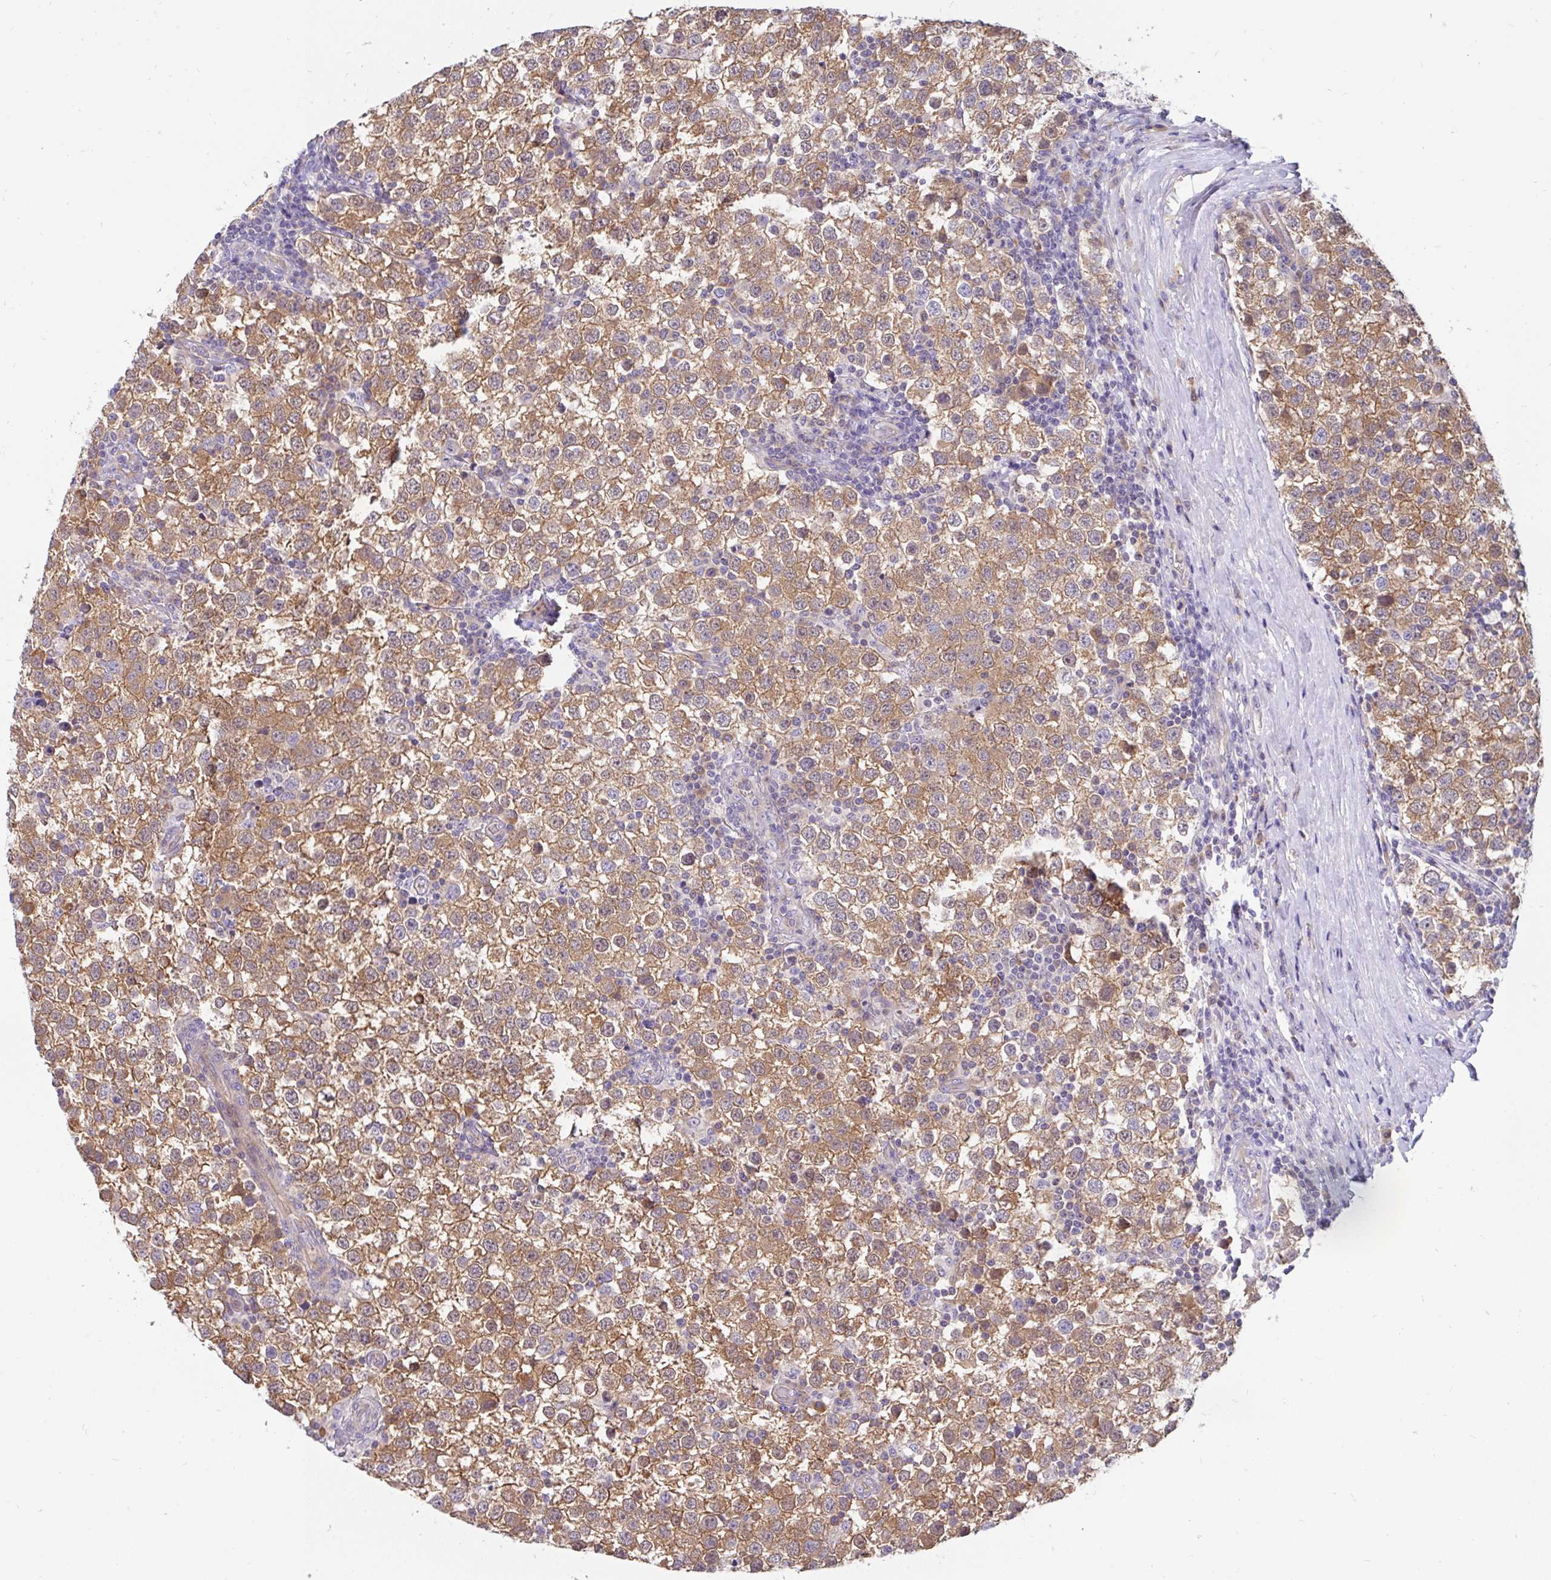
{"staining": {"intensity": "moderate", "quantity": ">75%", "location": "cytoplasmic/membranous"}, "tissue": "testis cancer", "cell_type": "Tumor cells", "image_type": "cancer", "snomed": [{"axis": "morphology", "description": "Seminoma, NOS"}, {"axis": "topography", "description": "Testis"}], "caption": "This histopathology image demonstrates IHC staining of human seminoma (testis), with medium moderate cytoplasmic/membranous staining in about >75% of tumor cells.", "gene": "LRRC26", "patient": {"sex": "male", "age": 34}}